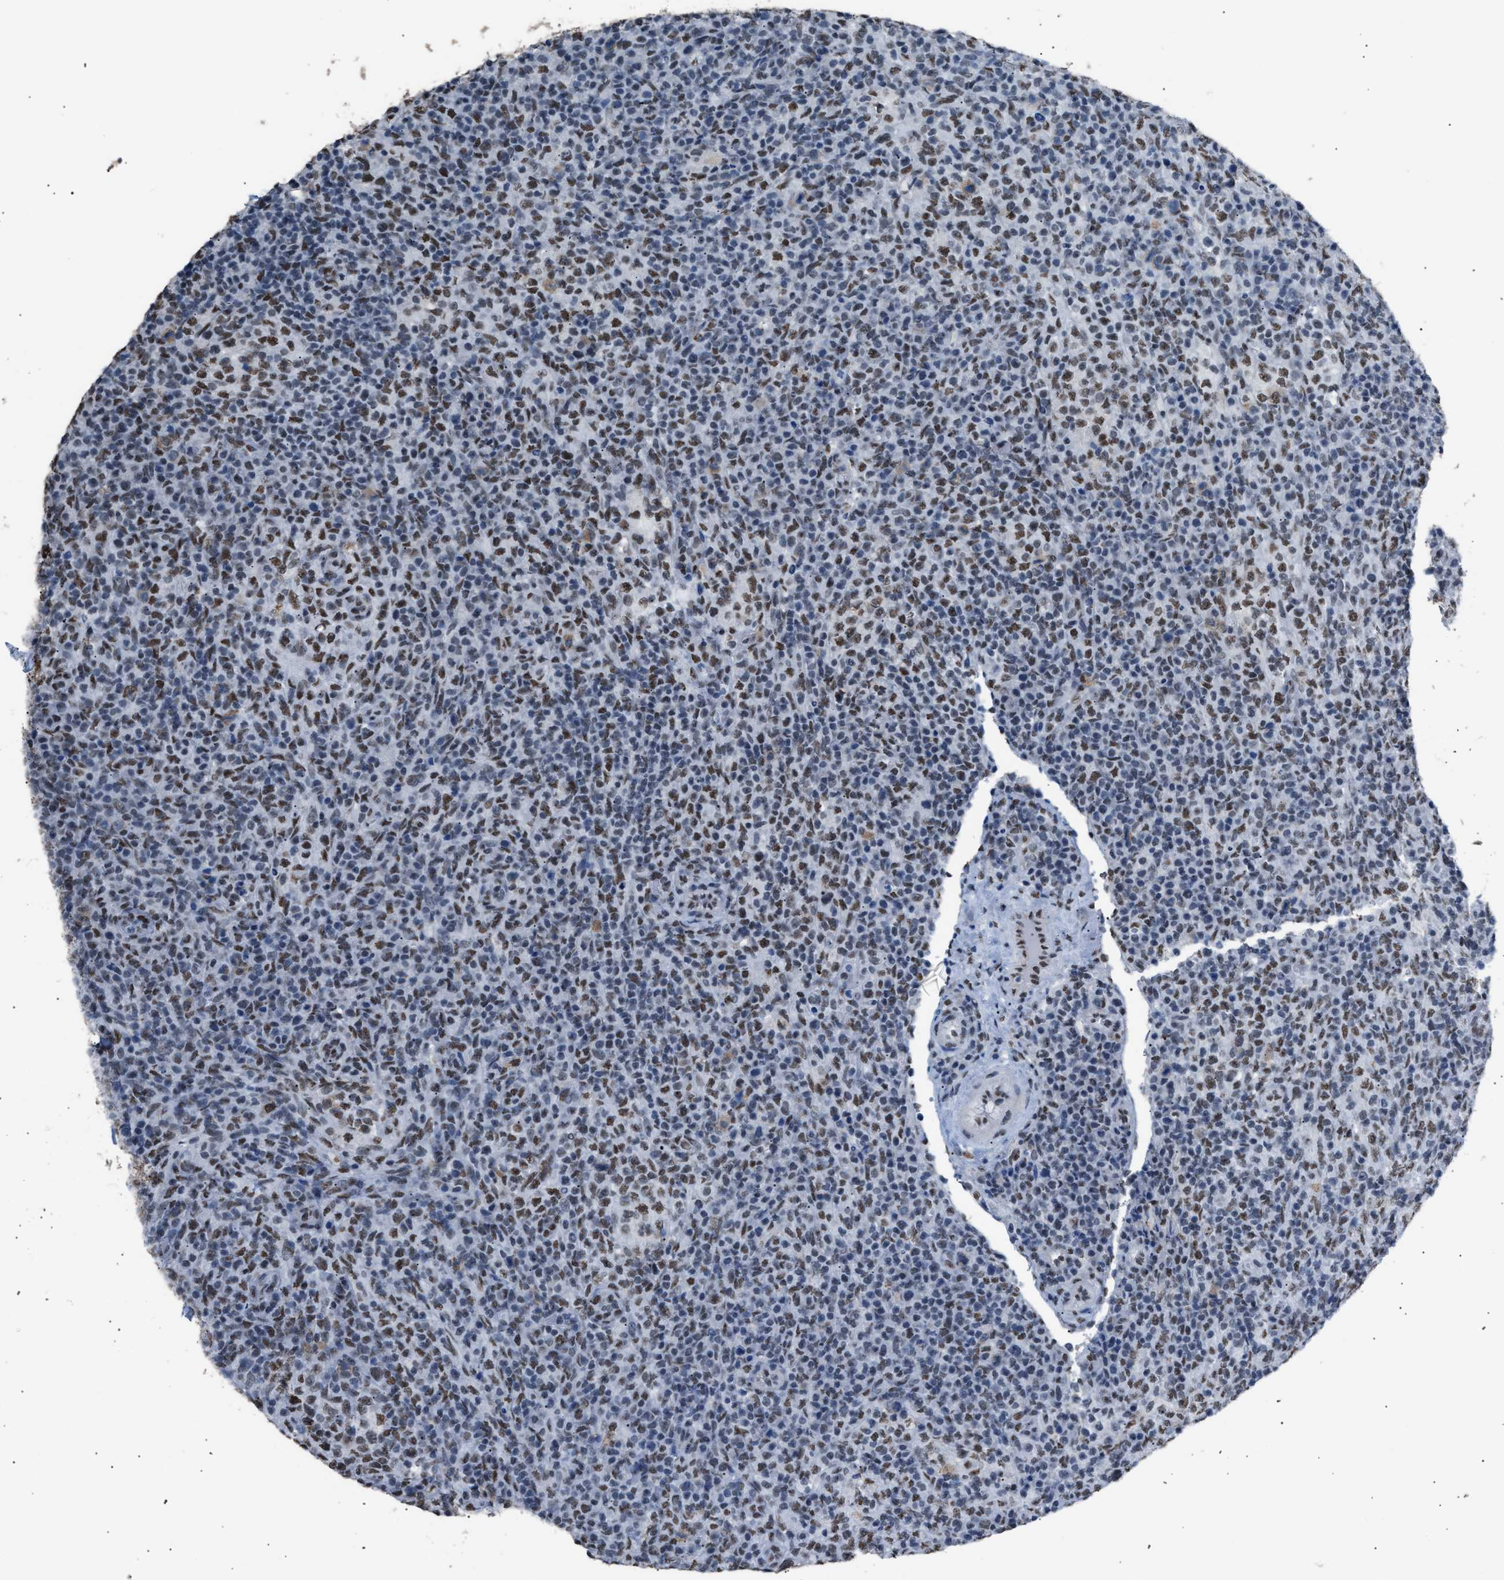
{"staining": {"intensity": "moderate", "quantity": "25%-75%", "location": "nuclear"}, "tissue": "lymphoma", "cell_type": "Tumor cells", "image_type": "cancer", "snomed": [{"axis": "morphology", "description": "Malignant lymphoma, non-Hodgkin's type, High grade"}, {"axis": "topography", "description": "Lymph node"}], "caption": "Immunohistochemistry (IHC) of human lymphoma displays medium levels of moderate nuclear positivity in about 25%-75% of tumor cells.", "gene": "CCAR2", "patient": {"sex": "female", "age": 76}}